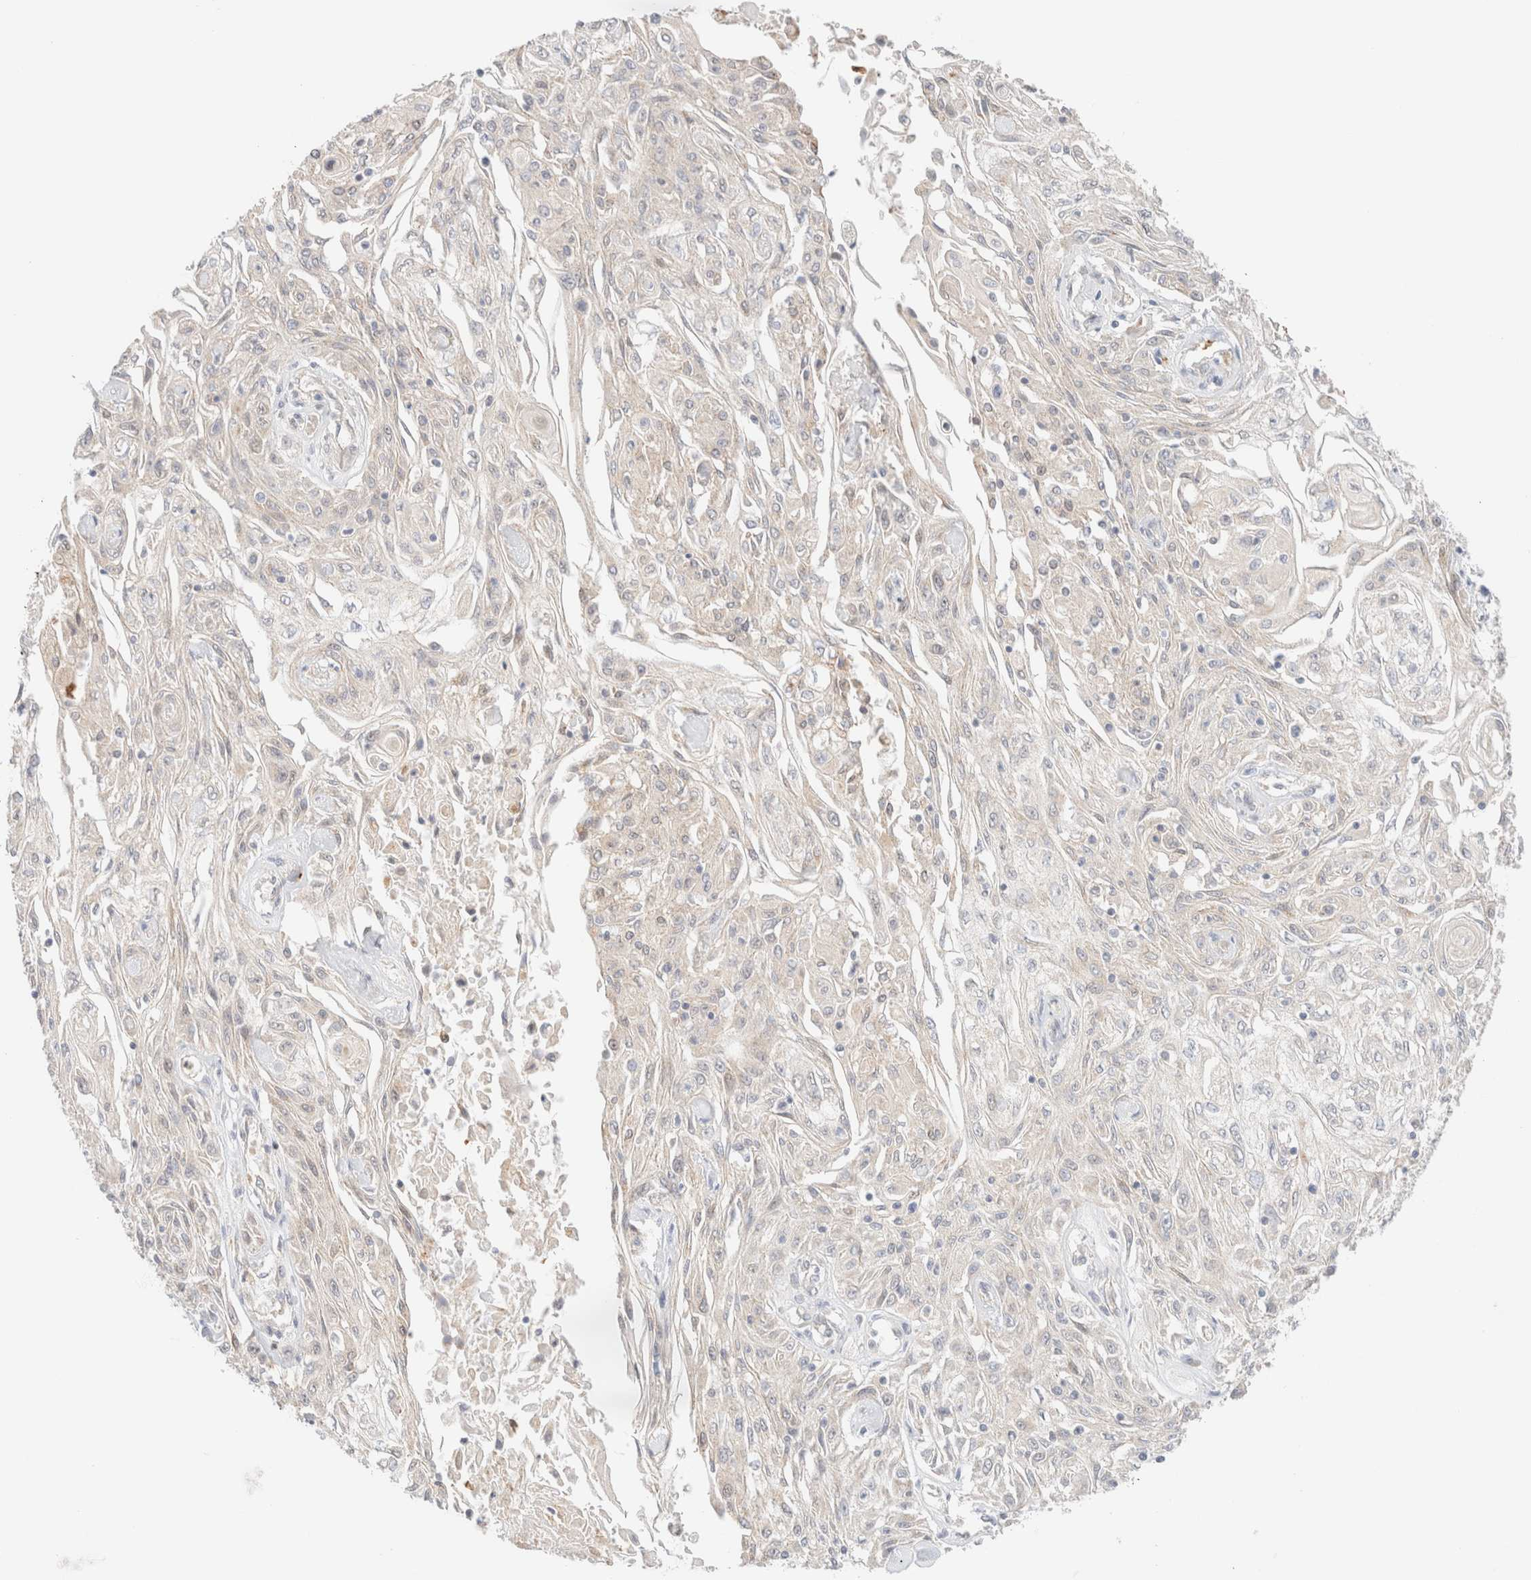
{"staining": {"intensity": "negative", "quantity": "none", "location": "none"}, "tissue": "skin cancer", "cell_type": "Tumor cells", "image_type": "cancer", "snomed": [{"axis": "morphology", "description": "Squamous cell carcinoma, NOS"}, {"axis": "morphology", "description": "Squamous cell carcinoma, metastatic, NOS"}, {"axis": "topography", "description": "Skin"}, {"axis": "topography", "description": "Lymph node"}], "caption": "Immunohistochemical staining of human skin cancer (squamous cell carcinoma) exhibits no significant expression in tumor cells.", "gene": "SGSM2", "patient": {"sex": "male", "age": 75}}